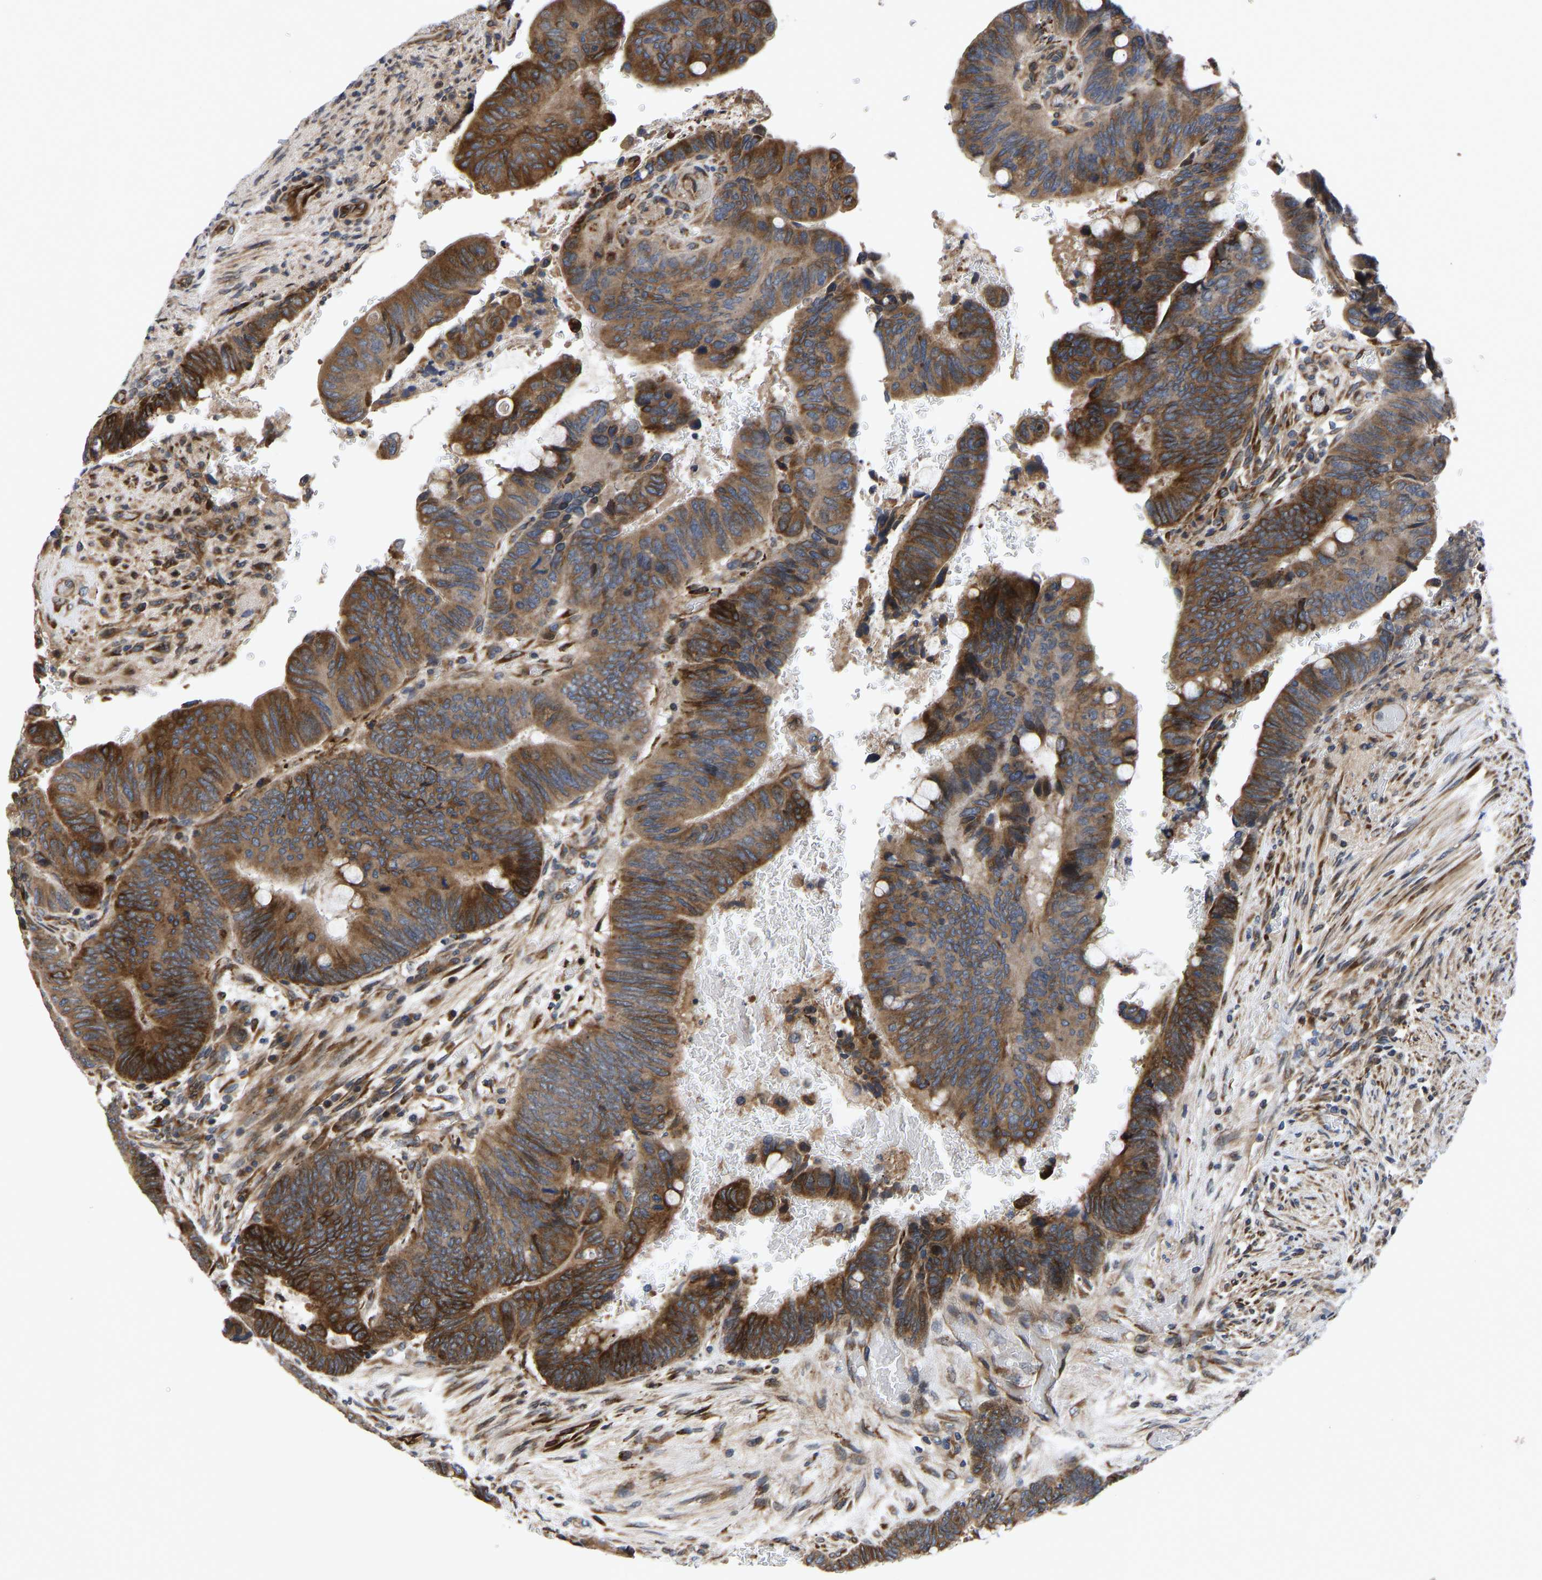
{"staining": {"intensity": "strong", "quantity": ">75%", "location": "cytoplasmic/membranous"}, "tissue": "colorectal cancer", "cell_type": "Tumor cells", "image_type": "cancer", "snomed": [{"axis": "morphology", "description": "Normal tissue, NOS"}, {"axis": "morphology", "description": "Adenocarcinoma, NOS"}, {"axis": "topography", "description": "Rectum"}], "caption": "Colorectal cancer (adenocarcinoma) tissue shows strong cytoplasmic/membranous expression in approximately >75% of tumor cells, visualized by immunohistochemistry.", "gene": "FRRS1", "patient": {"sex": "male", "age": 92}}